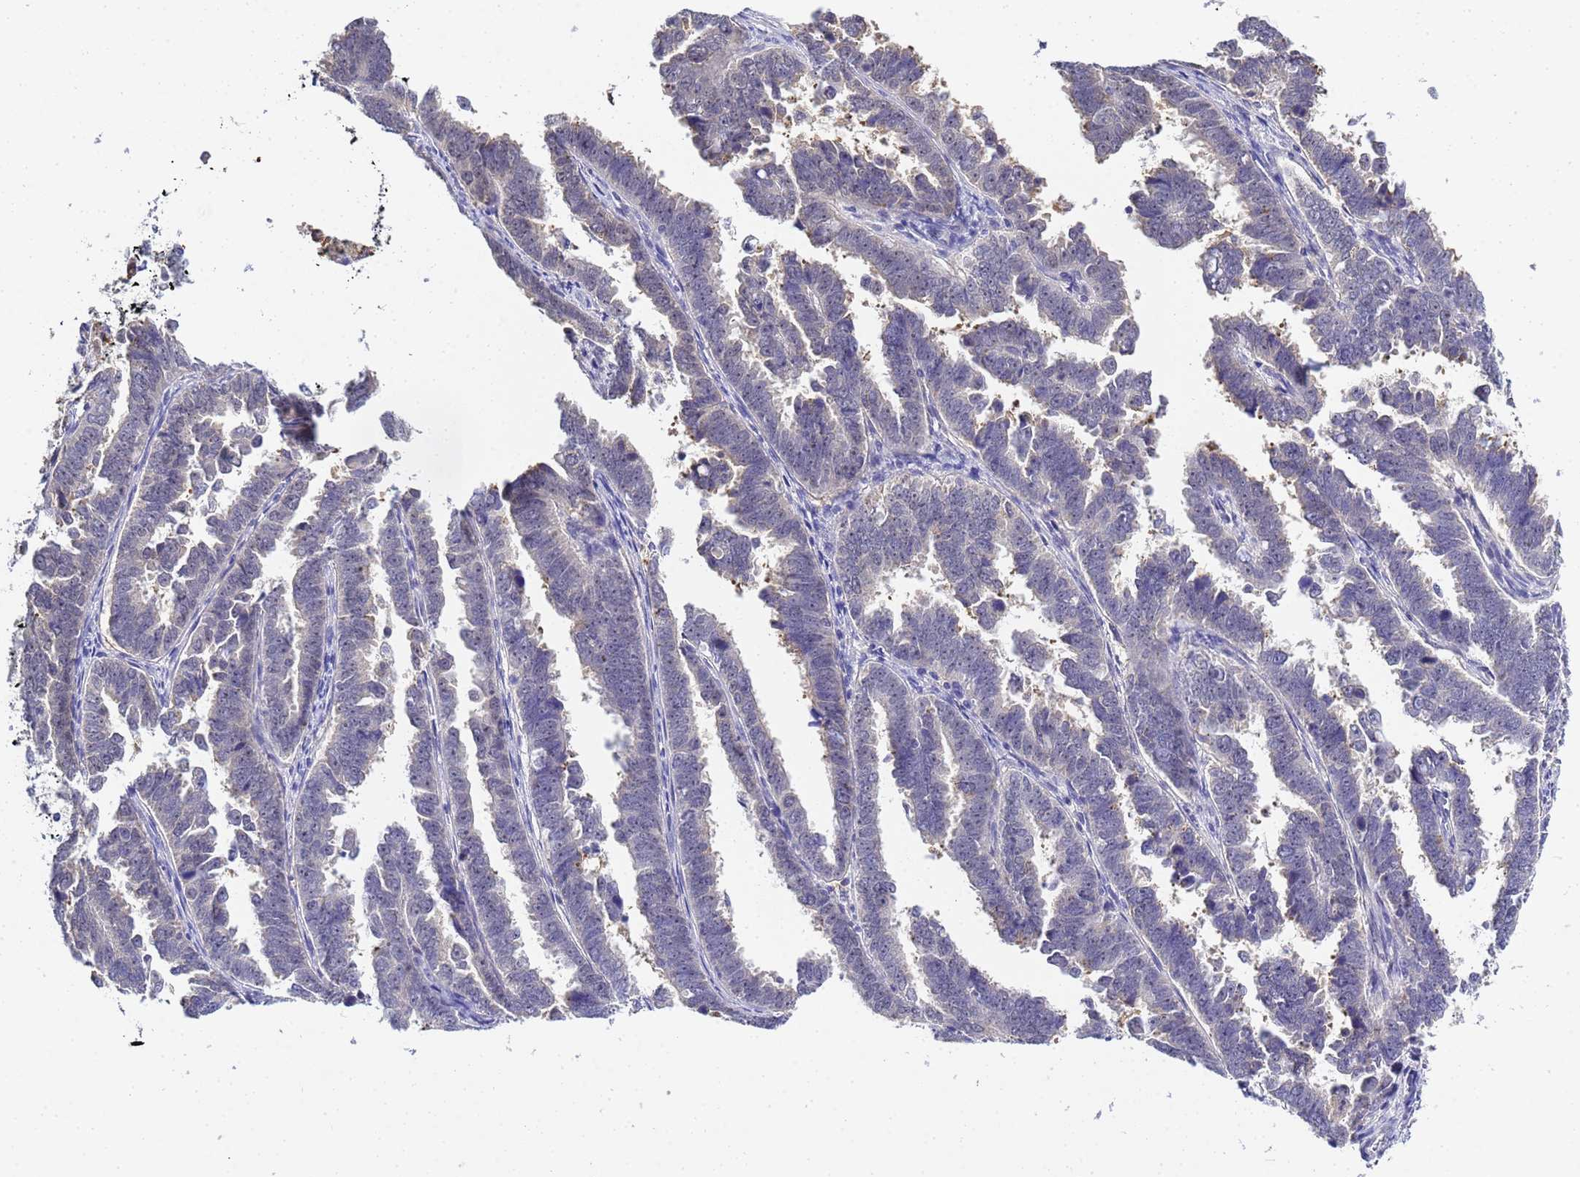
{"staining": {"intensity": "negative", "quantity": "none", "location": "none"}, "tissue": "endometrial cancer", "cell_type": "Tumor cells", "image_type": "cancer", "snomed": [{"axis": "morphology", "description": "Adenocarcinoma, NOS"}, {"axis": "topography", "description": "Endometrium"}], "caption": "This is a photomicrograph of immunohistochemistry staining of adenocarcinoma (endometrial), which shows no expression in tumor cells.", "gene": "ACTL6B", "patient": {"sex": "female", "age": 75}}